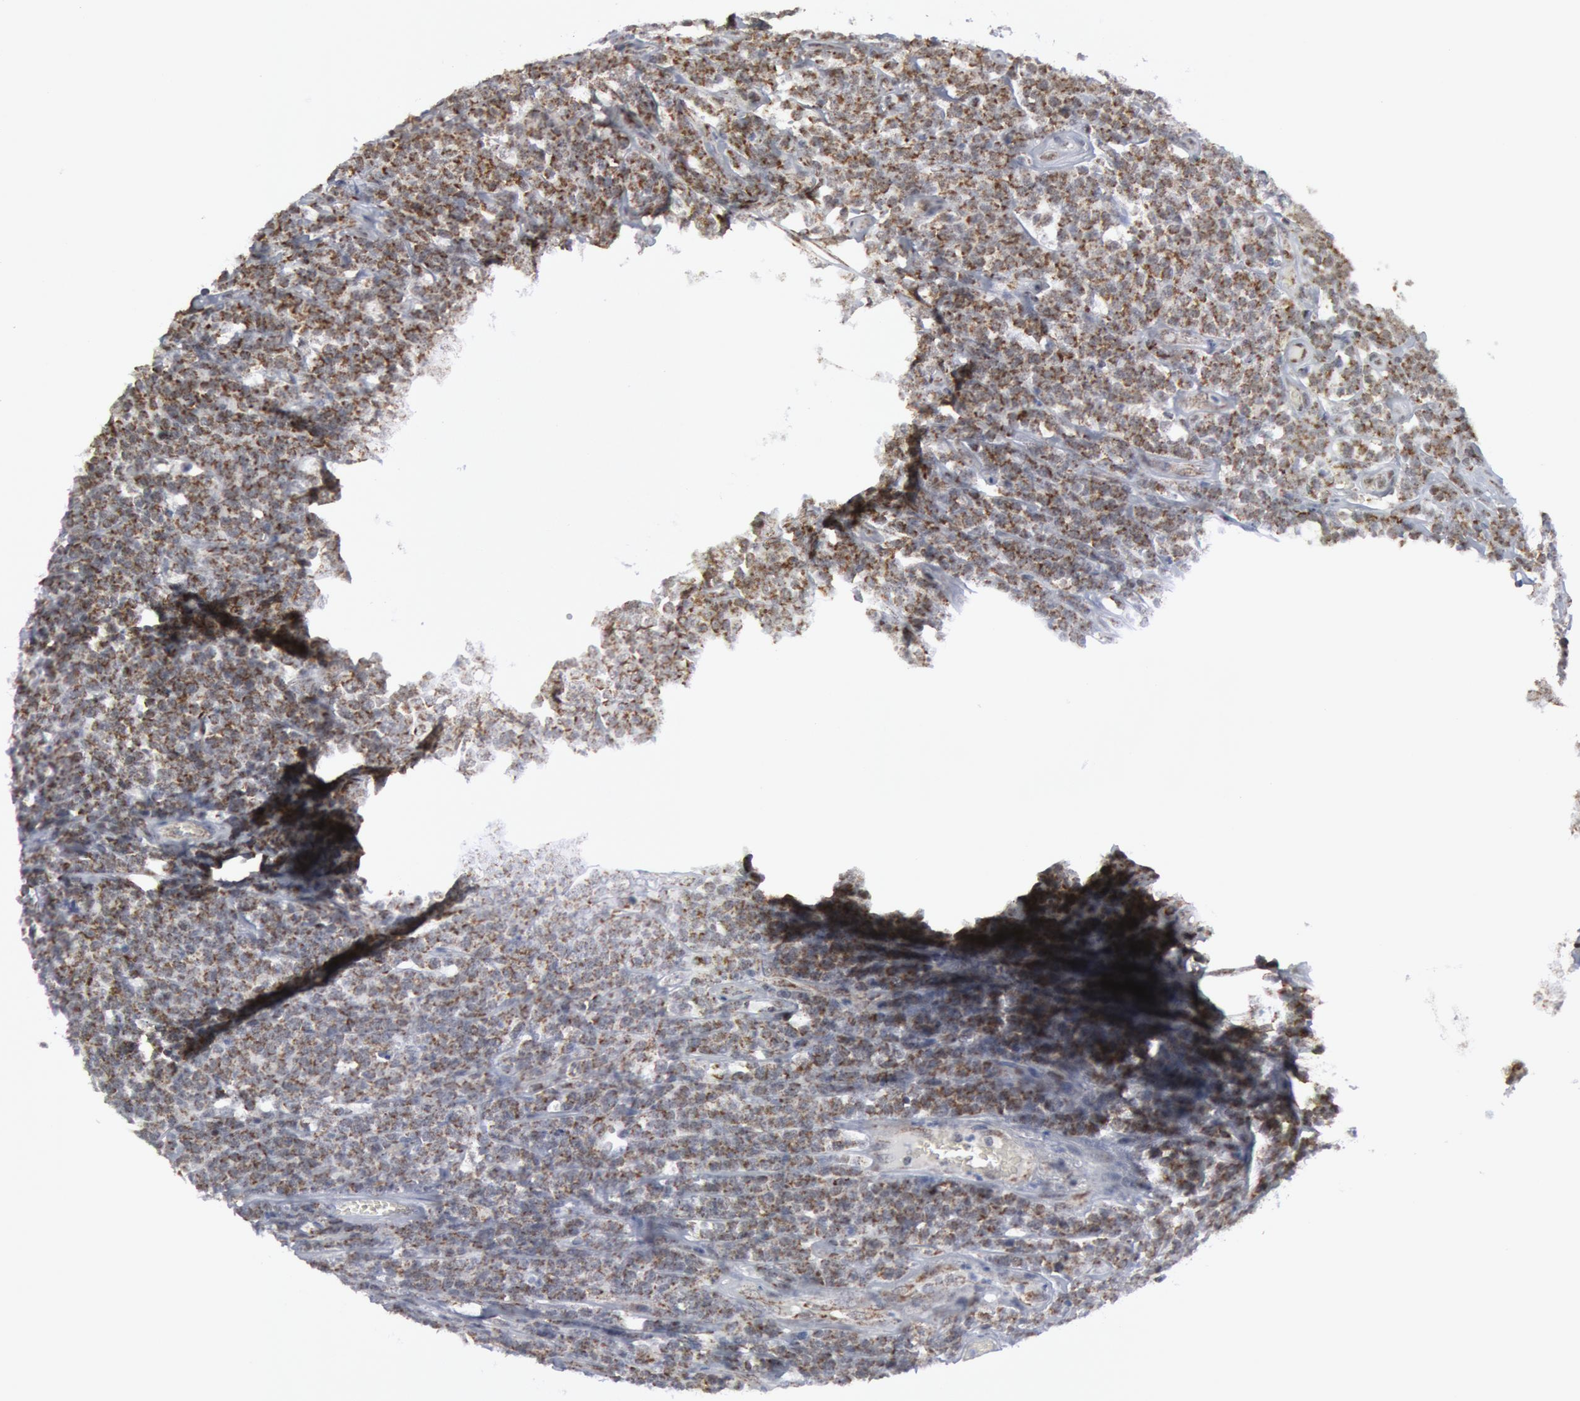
{"staining": {"intensity": "moderate", "quantity": "25%-75%", "location": "cytoplasmic/membranous"}, "tissue": "lymphoma", "cell_type": "Tumor cells", "image_type": "cancer", "snomed": [{"axis": "morphology", "description": "Malignant lymphoma, non-Hodgkin's type, High grade"}, {"axis": "topography", "description": "Small intestine"}, {"axis": "topography", "description": "Colon"}], "caption": "The histopathology image demonstrates immunohistochemical staining of malignant lymphoma, non-Hodgkin's type (high-grade). There is moderate cytoplasmic/membranous positivity is present in about 25%-75% of tumor cells.", "gene": "CASP9", "patient": {"sex": "male", "age": 8}}